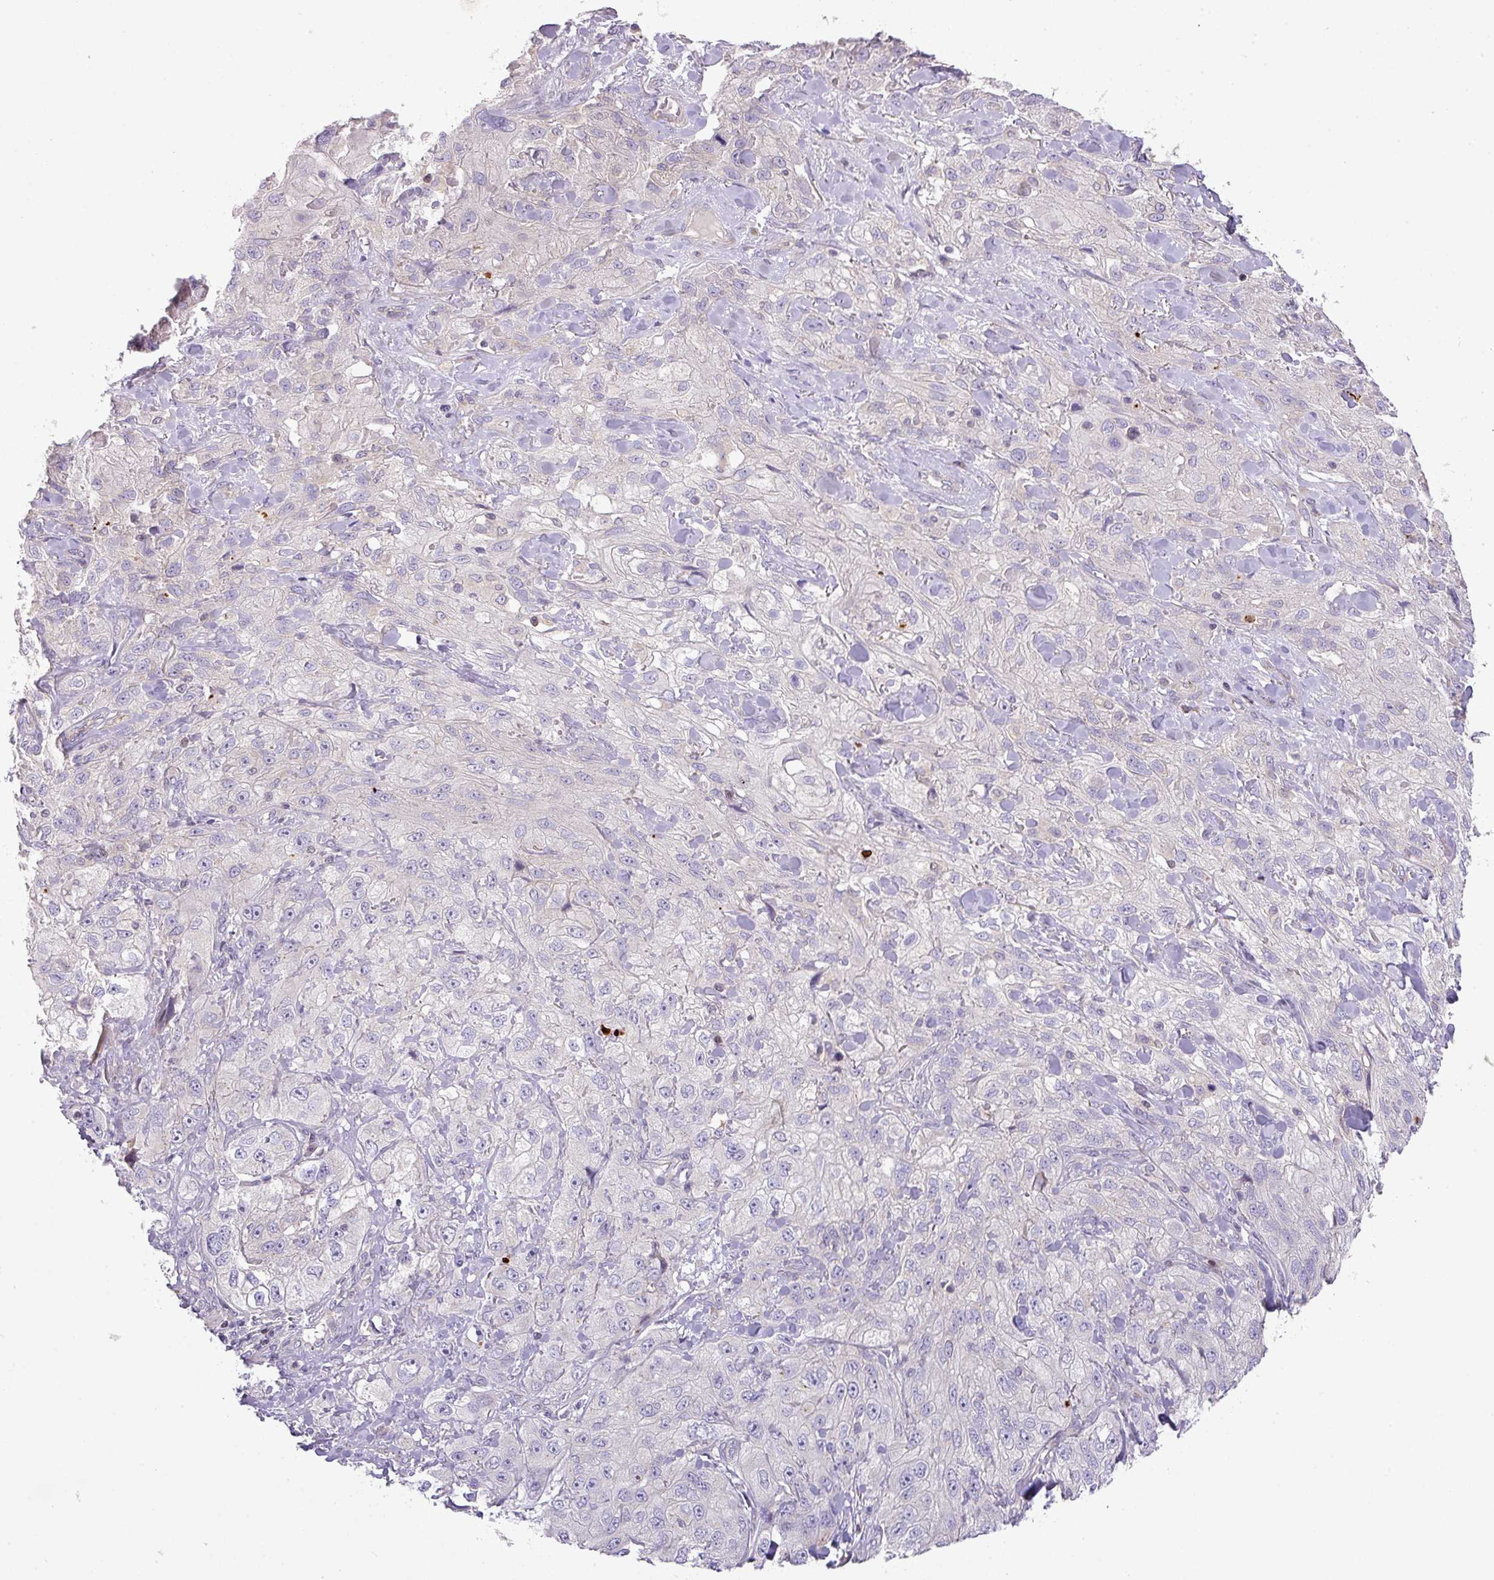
{"staining": {"intensity": "negative", "quantity": "none", "location": "none"}, "tissue": "skin cancer", "cell_type": "Tumor cells", "image_type": "cancer", "snomed": [{"axis": "morphology", "description": "Squamous cell carcinoma, NOS"}, {"axis": "topography", "description": "Skin"}, {"axis": "topography", "description": "Vulva"}], "caption": "IHC photomicrograph of skin cancer (squamous cell carcinoma) stained for a protein (brown), which displays no expression in tumor cells.", "gene": "ZNF394", "patient": {"sex": "female", "age": 86}}